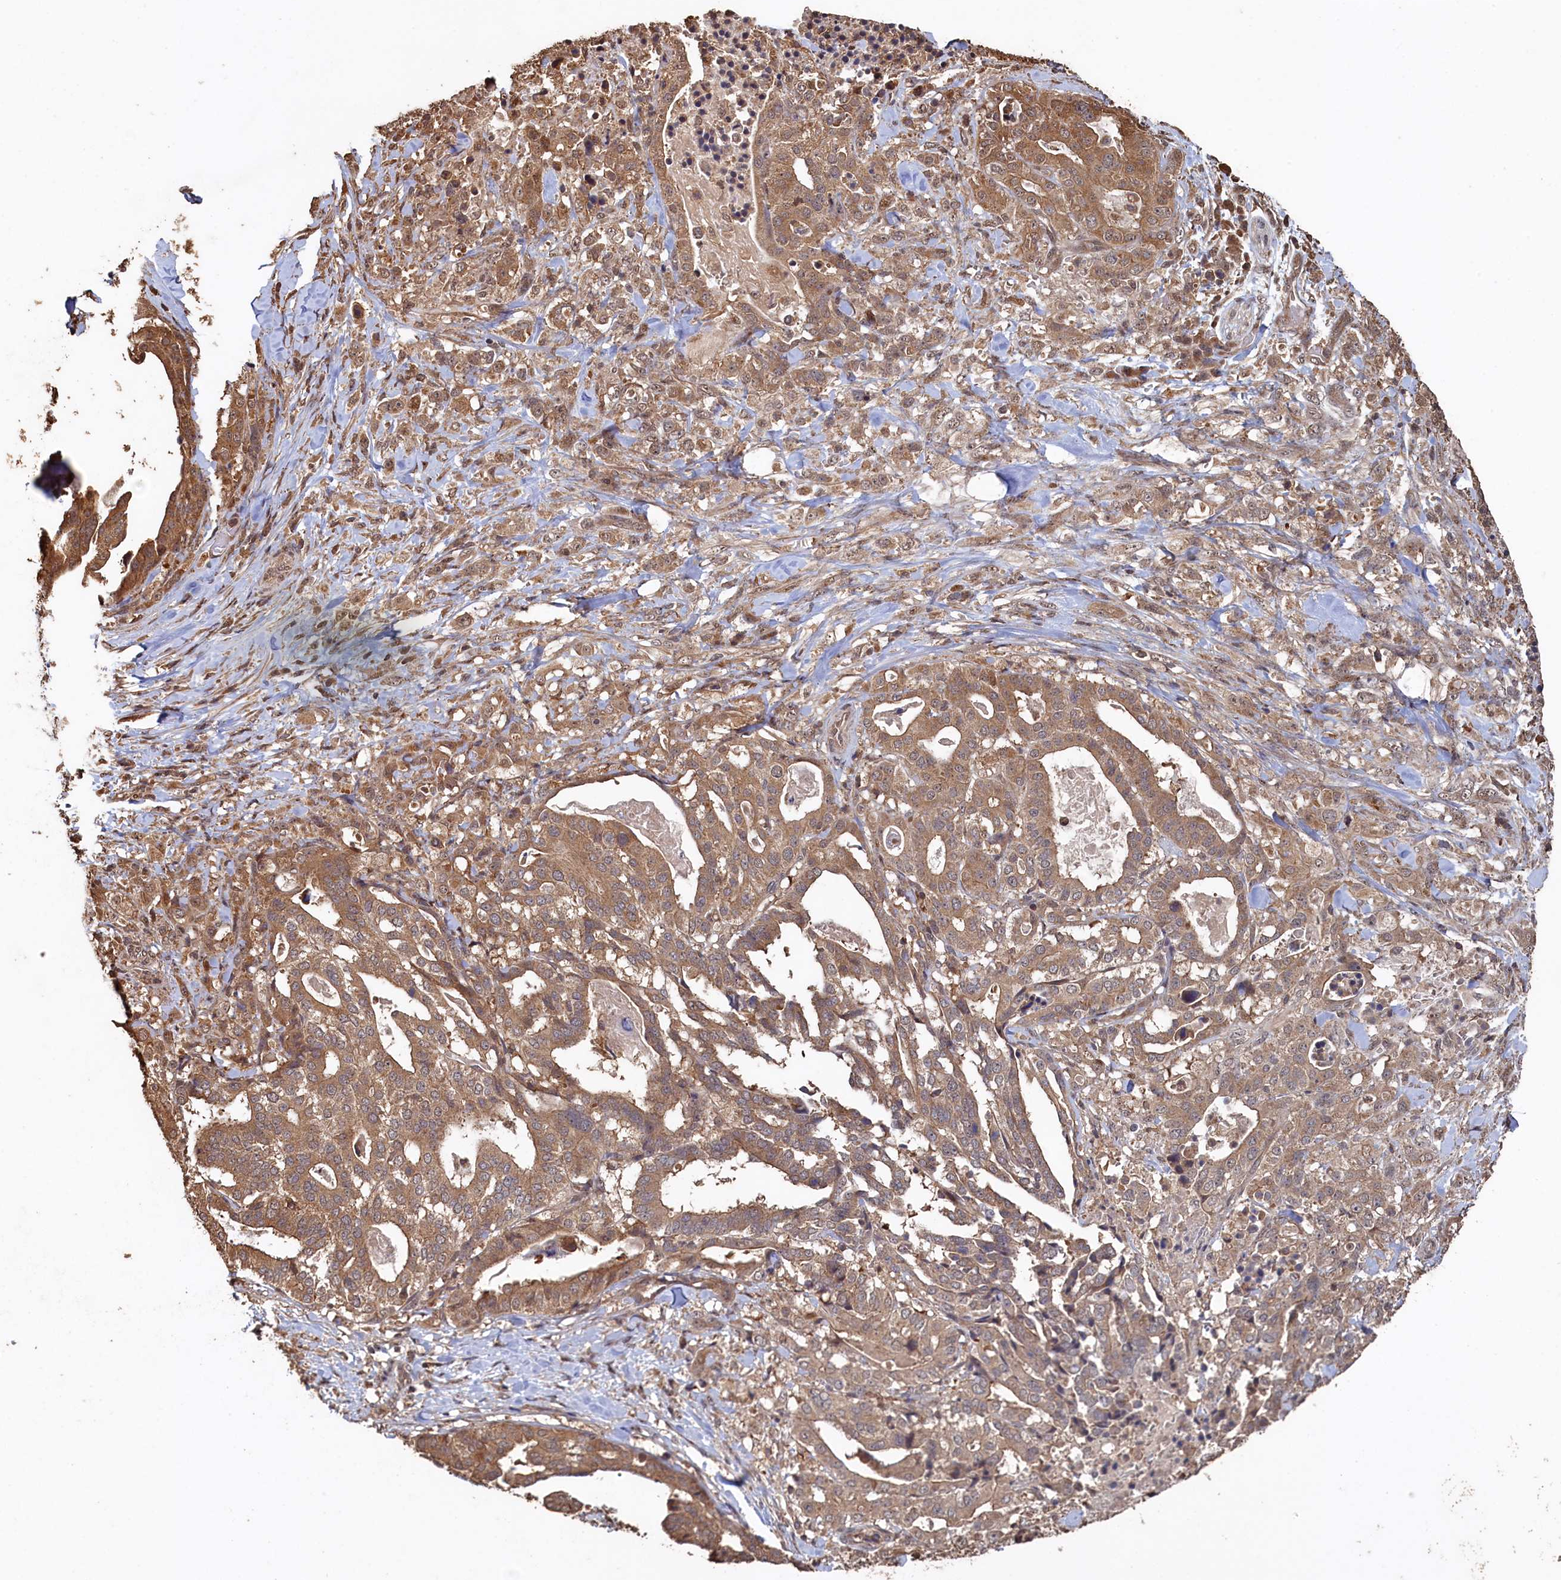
{"staining": {"intensity": "moderate", "quantity": ">75%", "location": "cytoplasmic/membranous"}, "tissue": "stomach cancer", "cell_type": "Tumor cells", "image_type": "cancer", "snomed": [{"axis": "morphology", "description": "Adenocarcinoma, NOS"}, {"axis": "topography", "description": "Stomach"}], "caption": "About >75% of tumor cells in human adenocarcinoma (stomach) show moderate cytoplasmic/membranous protein expression as visualized by brown immunohistochemical staining.", "gene": "PIGN", "patient": {"sex": "male", "age": 48}}